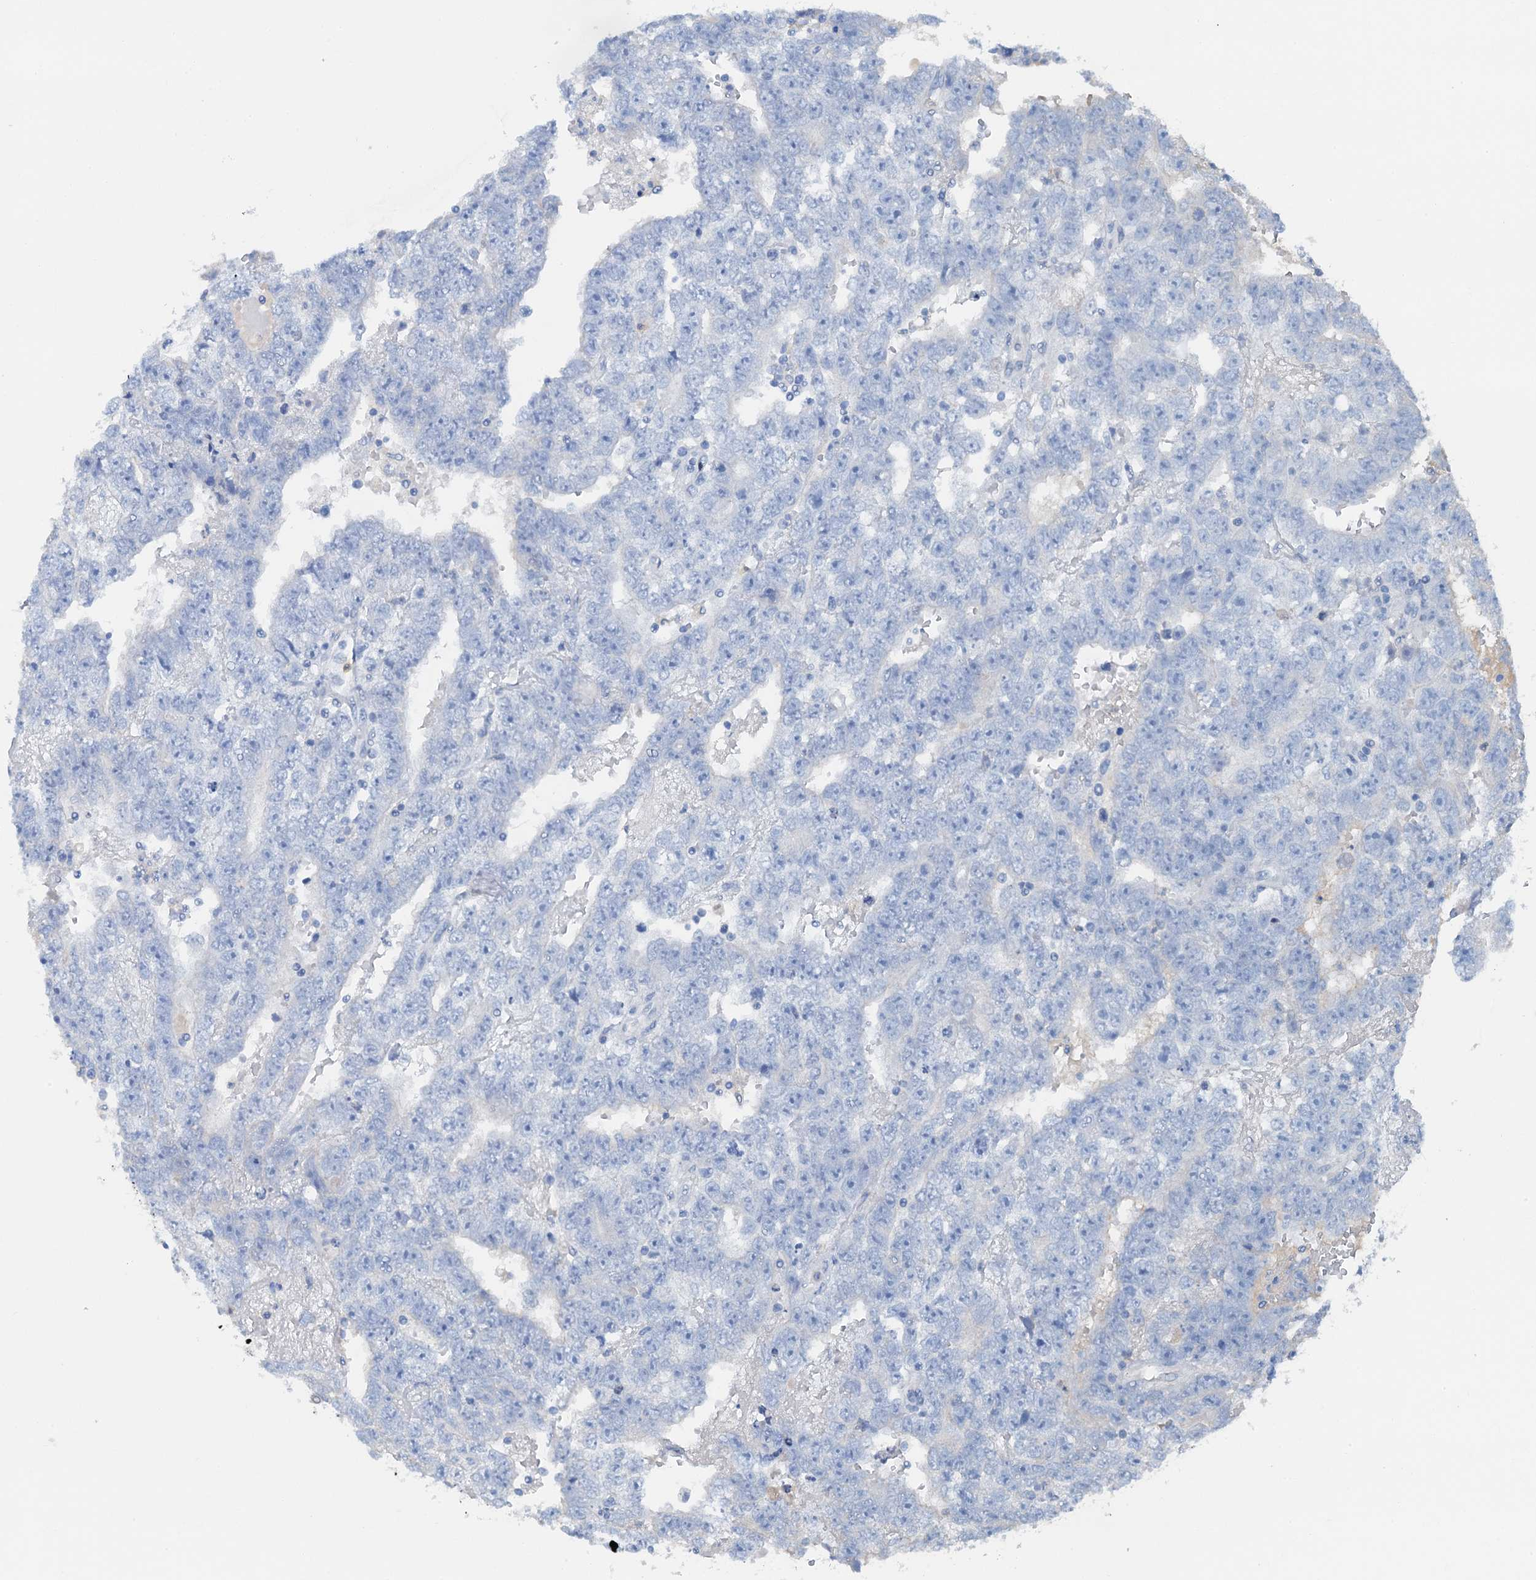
{"staining": {"intensity": "negative", "quantity": "none", "location": "none"}, "tissue": "testis cancer", "cell_type": "Tumor cells", "image_type": "cancer", "snomed": [{"axis": "morphology", "description": "Carcinoma, Embryonal, NOS"}, {"axis": "topography", "description": "Testis"}], "caption": "High power microscopy image of an IHC photomicrograph of testis cancer, revealing no significant staining in tumor cells.", "gene": "OTOA", "patient": {"sex": "male", "age": 25}}